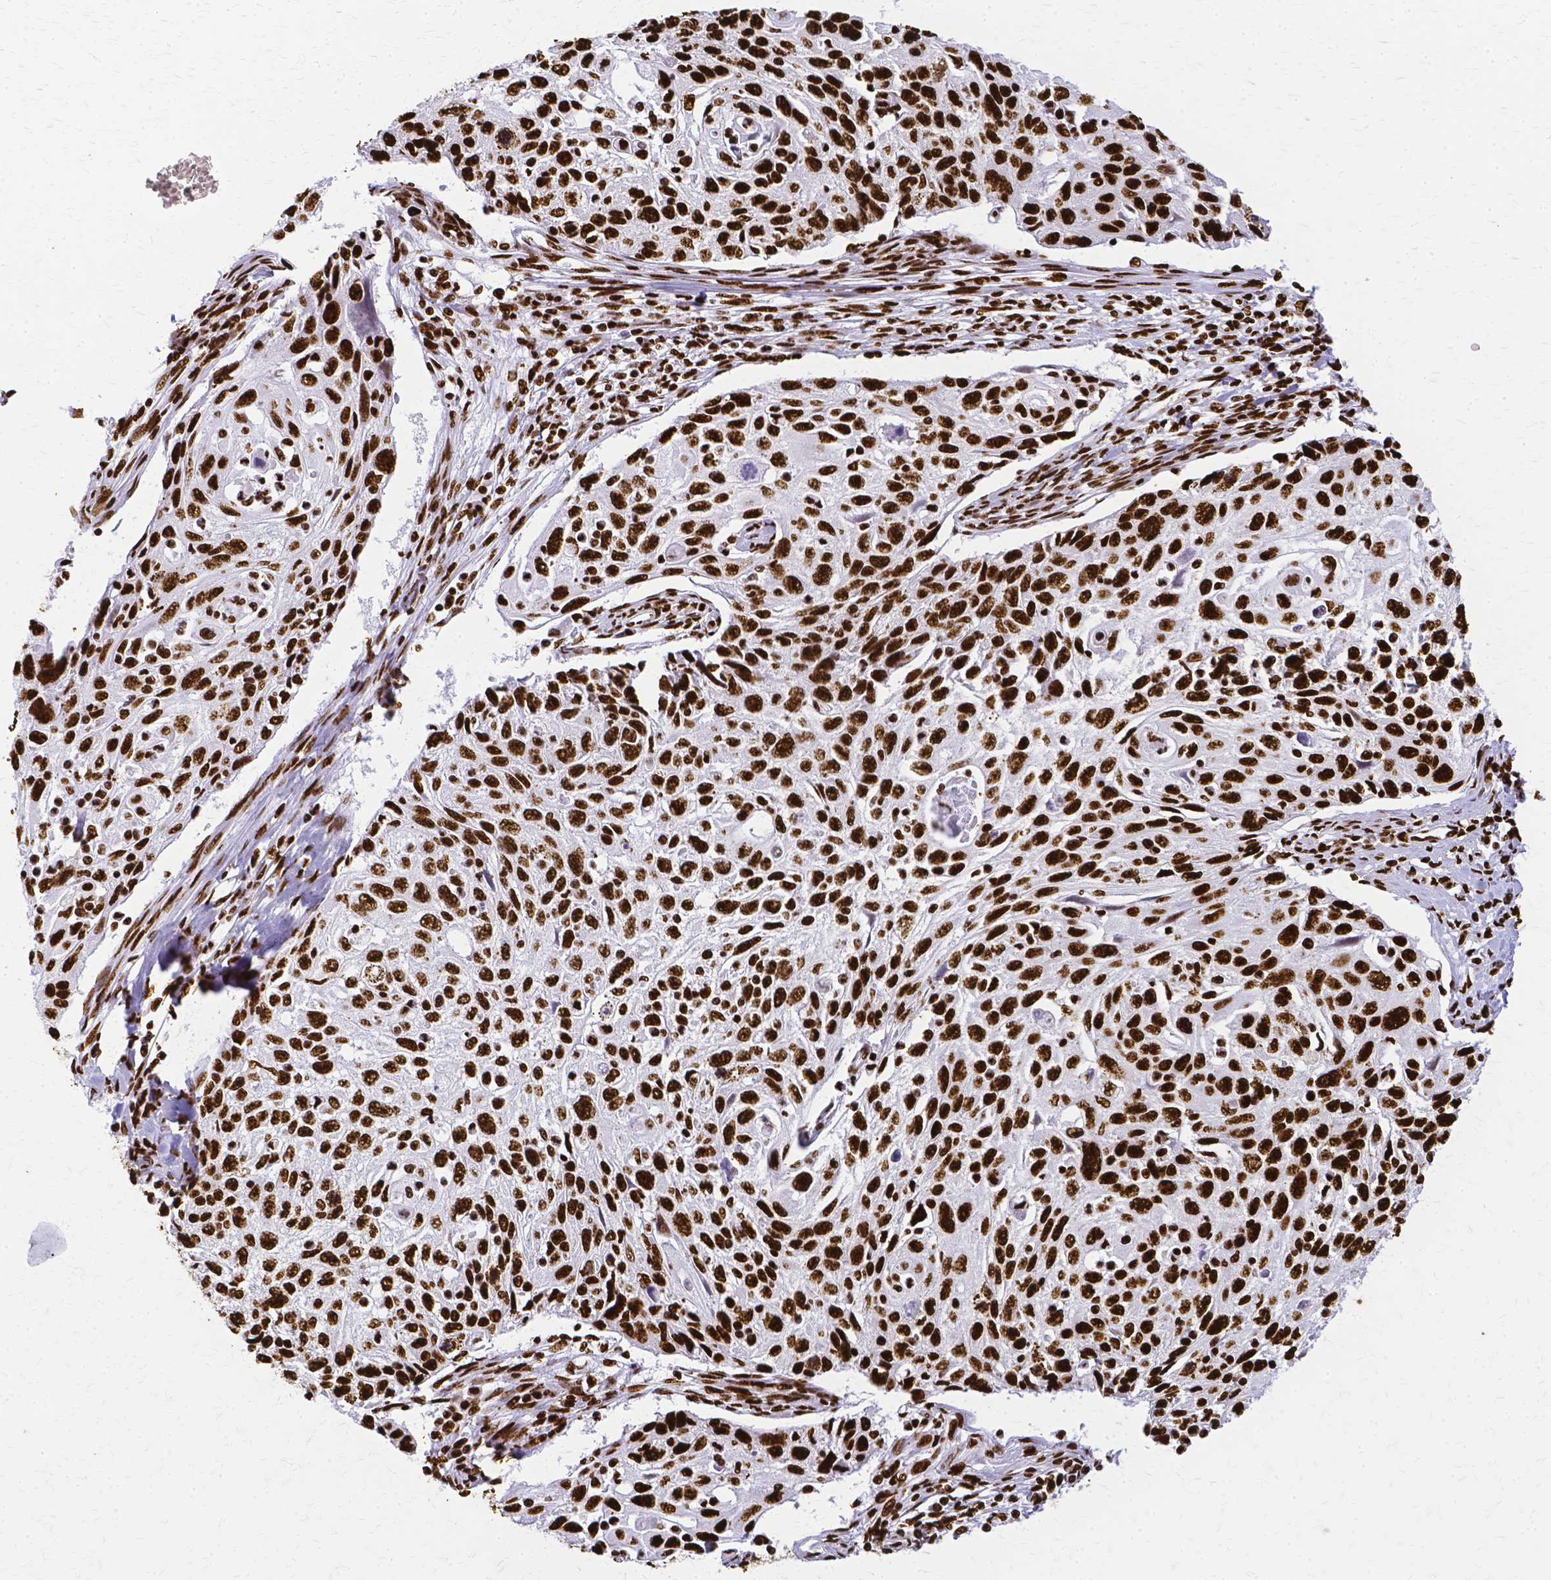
{"staining": {"intensity": "strong", "quantity": ">75%", "location": "nuclear"}, "tissue": "cervical cancer", "cell_type": "Tumor cells", "image_type": "cancer", "snomed": [{"axis": "morphology", "description": "Squamous cell carcinoma, NOS"}, {"axis": "topography", "description": "Cervix"}], "caption": "Immunohistochemical staining of cervical cancer reveals high levels of strong nuclear expression in approximately >75% of tumor cells. (Stains: DAB (3,3'-diaminobenzidine) in brown, nuclei in blue, Microscopy: brightfield microscopy at high magnification).", "gene": "SFPQ", "patient": {"sex": "female", "age": 70}}